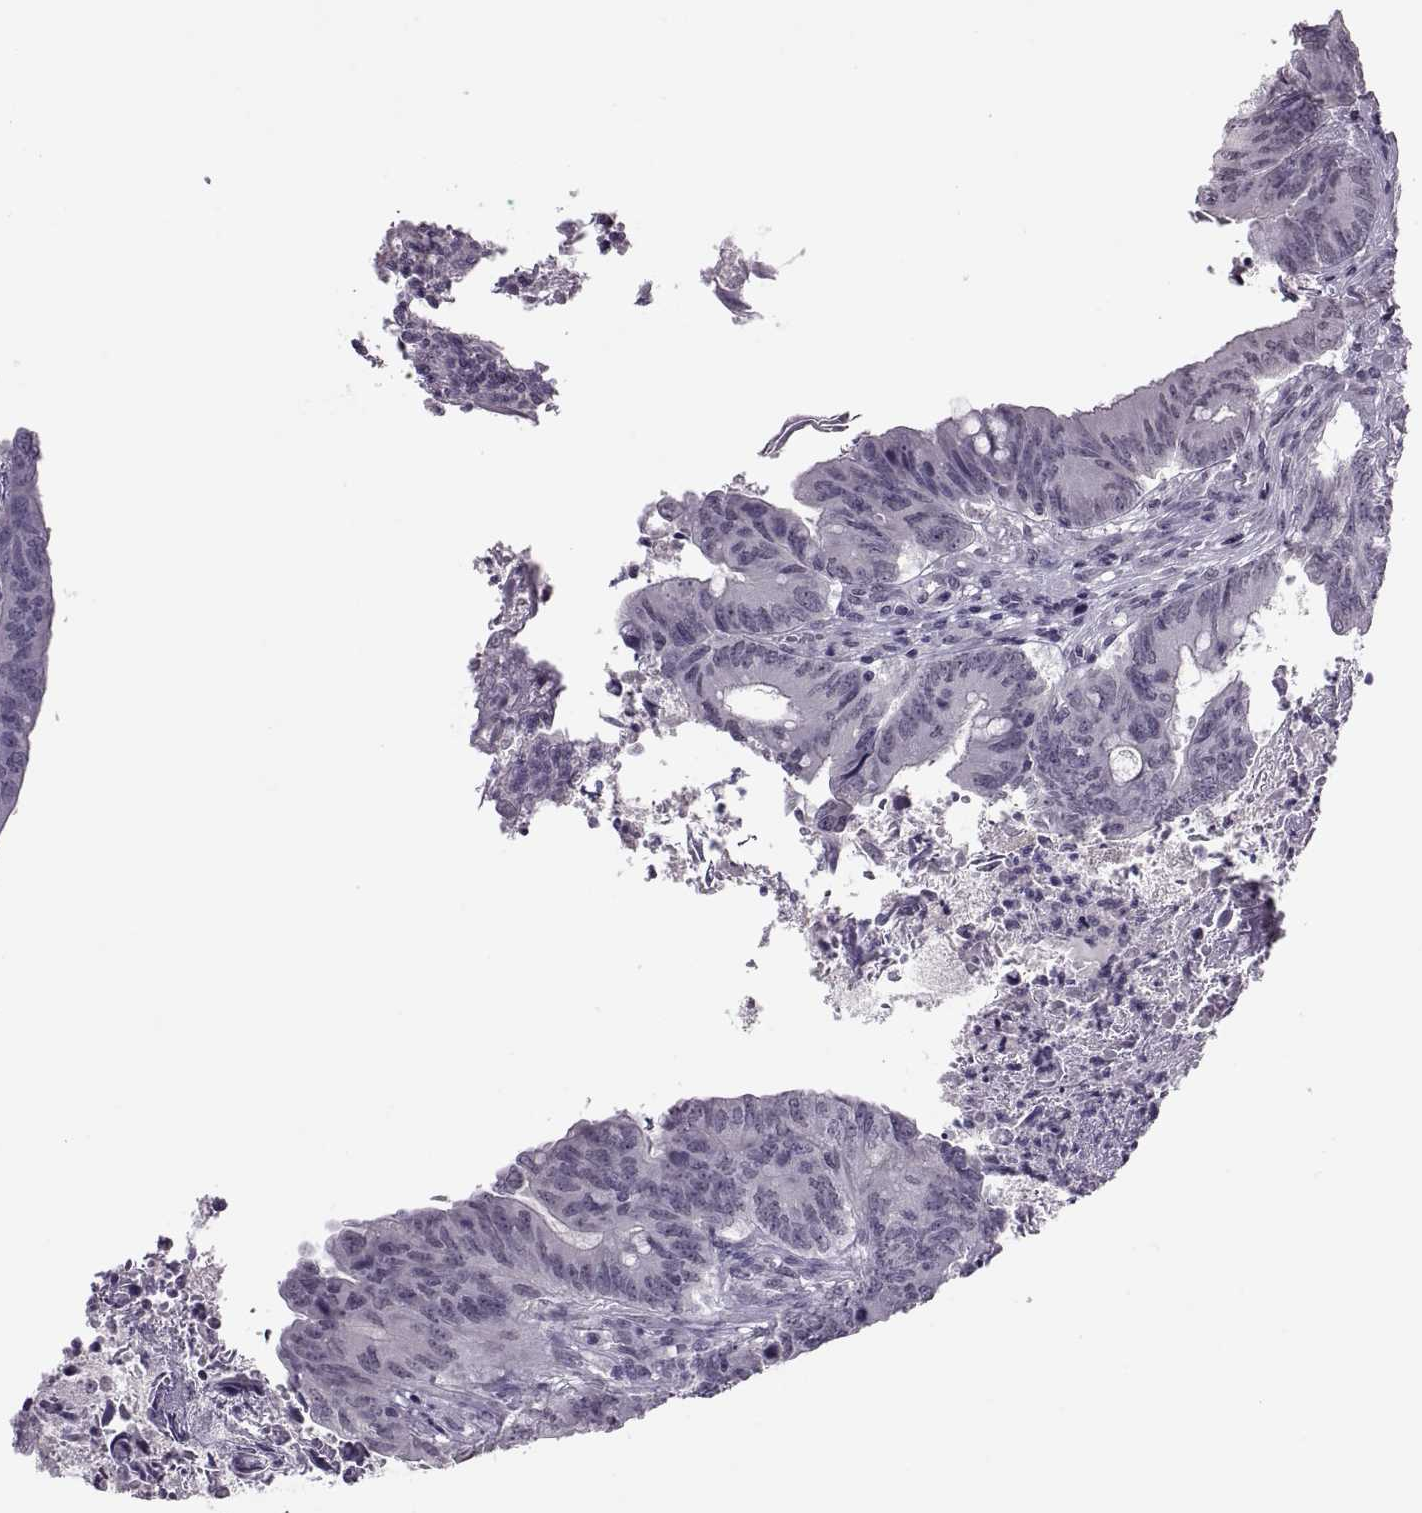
{"staining": {"intensity": "negative", "quantity": "none", "location": "none"}, "tissue": "colorectal cancer", "cell_type": "Tumor cells", "image_type": "cancer", "snomed": [{"axis": "morphology", "description": "Adenocarcinoma, NOS"}, {"axis": "topography", "description": "Colon"}], "caption": "Protein analysis of colorectal cancer (adenocarcinoma) reveals no significant positivity in tumor cells.", "gene": "OTP", "patient": {"sex": "female", "age": 70}}